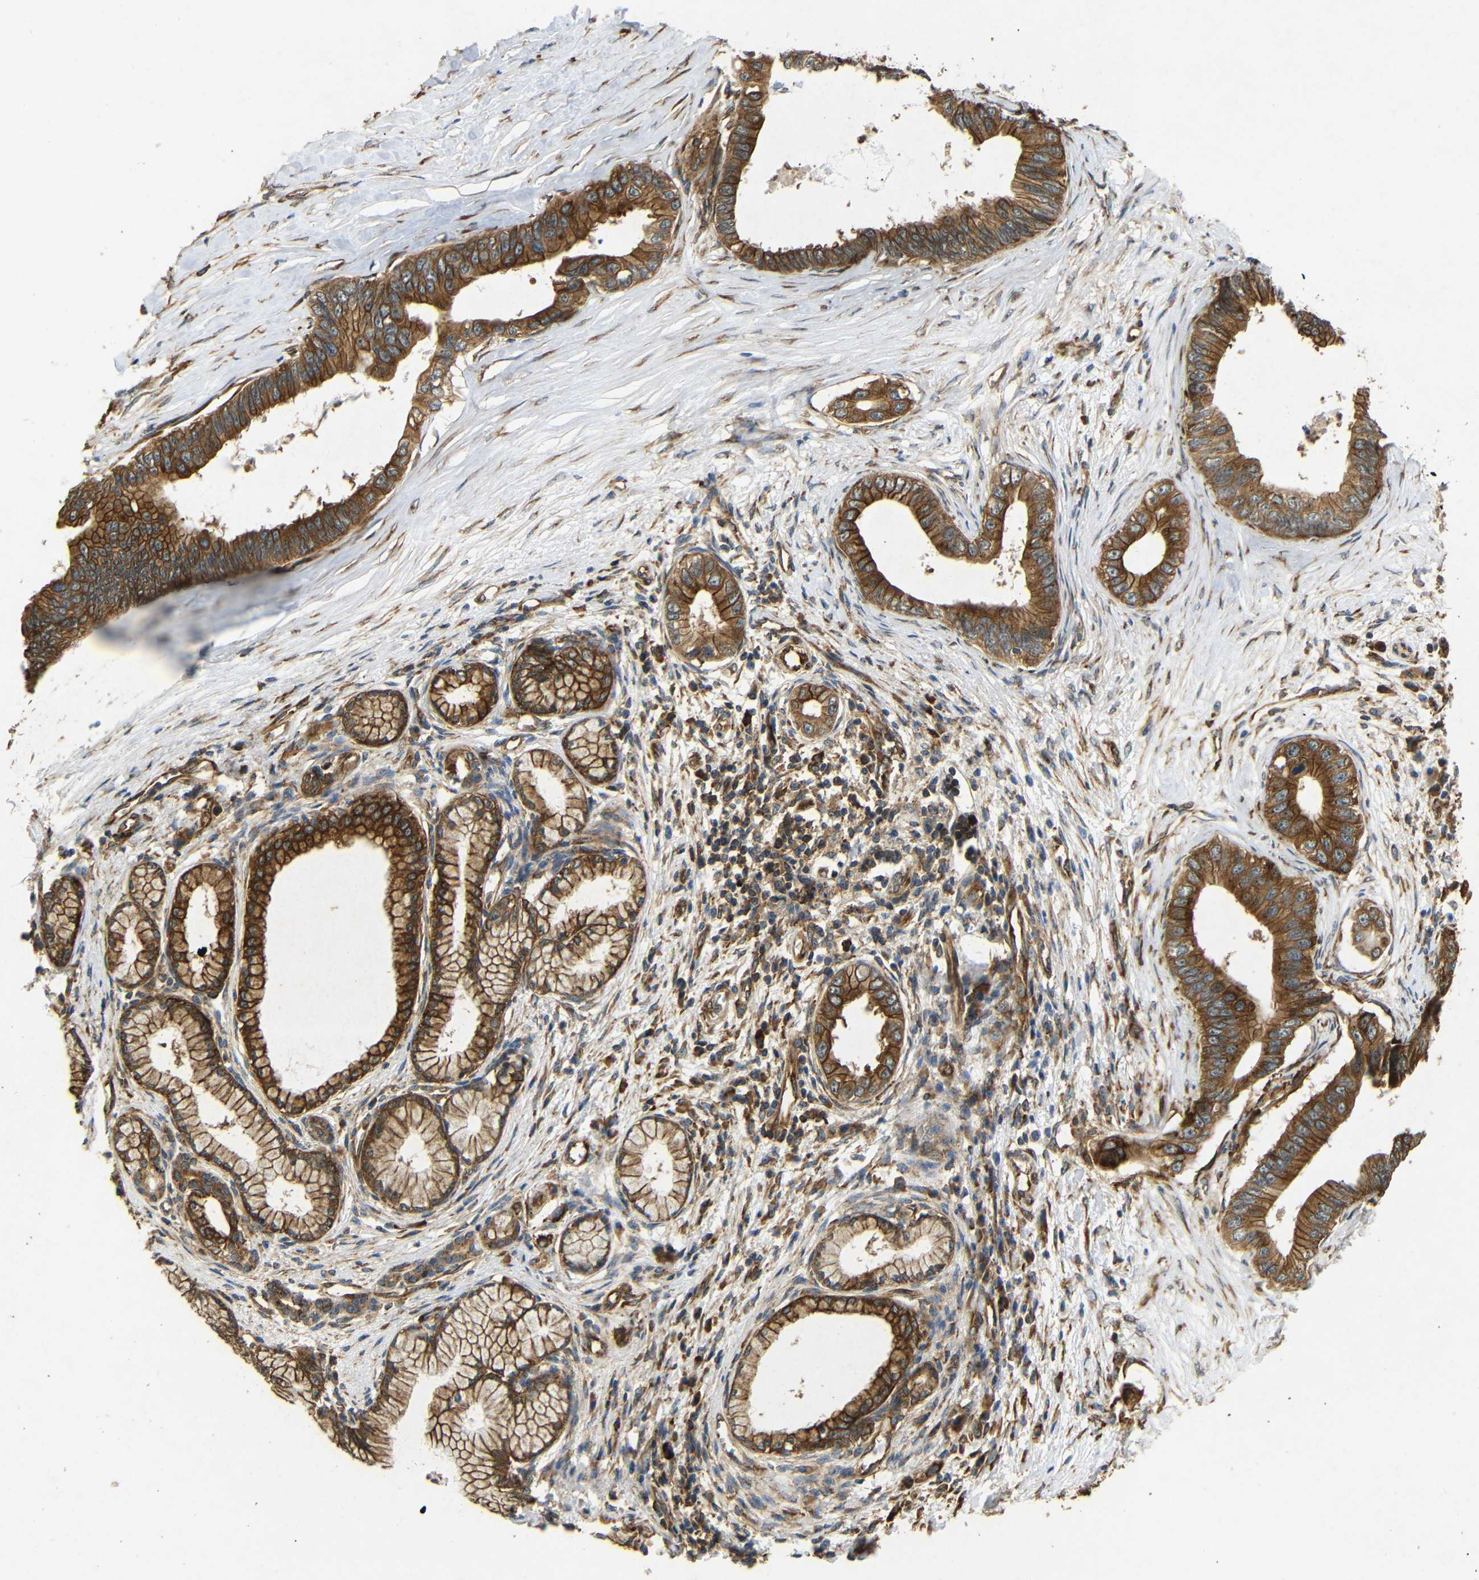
{"staining": {"intensity": "strong", "quantity": ">75%", "location": "cytoplasmic/membranous"}, "tissue": "pancreatic cancer", "cell_type": "Tumor cells", "image_type": "cancer", "snomed": [{"axis": "morphology", "description": "Adenocarcinoma, NOS"}, {"axis": "topography", "description": "Pancreas"}], "caption": "About >75% of tumor cells in pancreatic cancer demonstrate strong cytoplasmic/membranous protein expression as visualized by brown immunohistochemical staining.", "gene": "BTF3", "patient": {"sex": "male", "age": 77}}